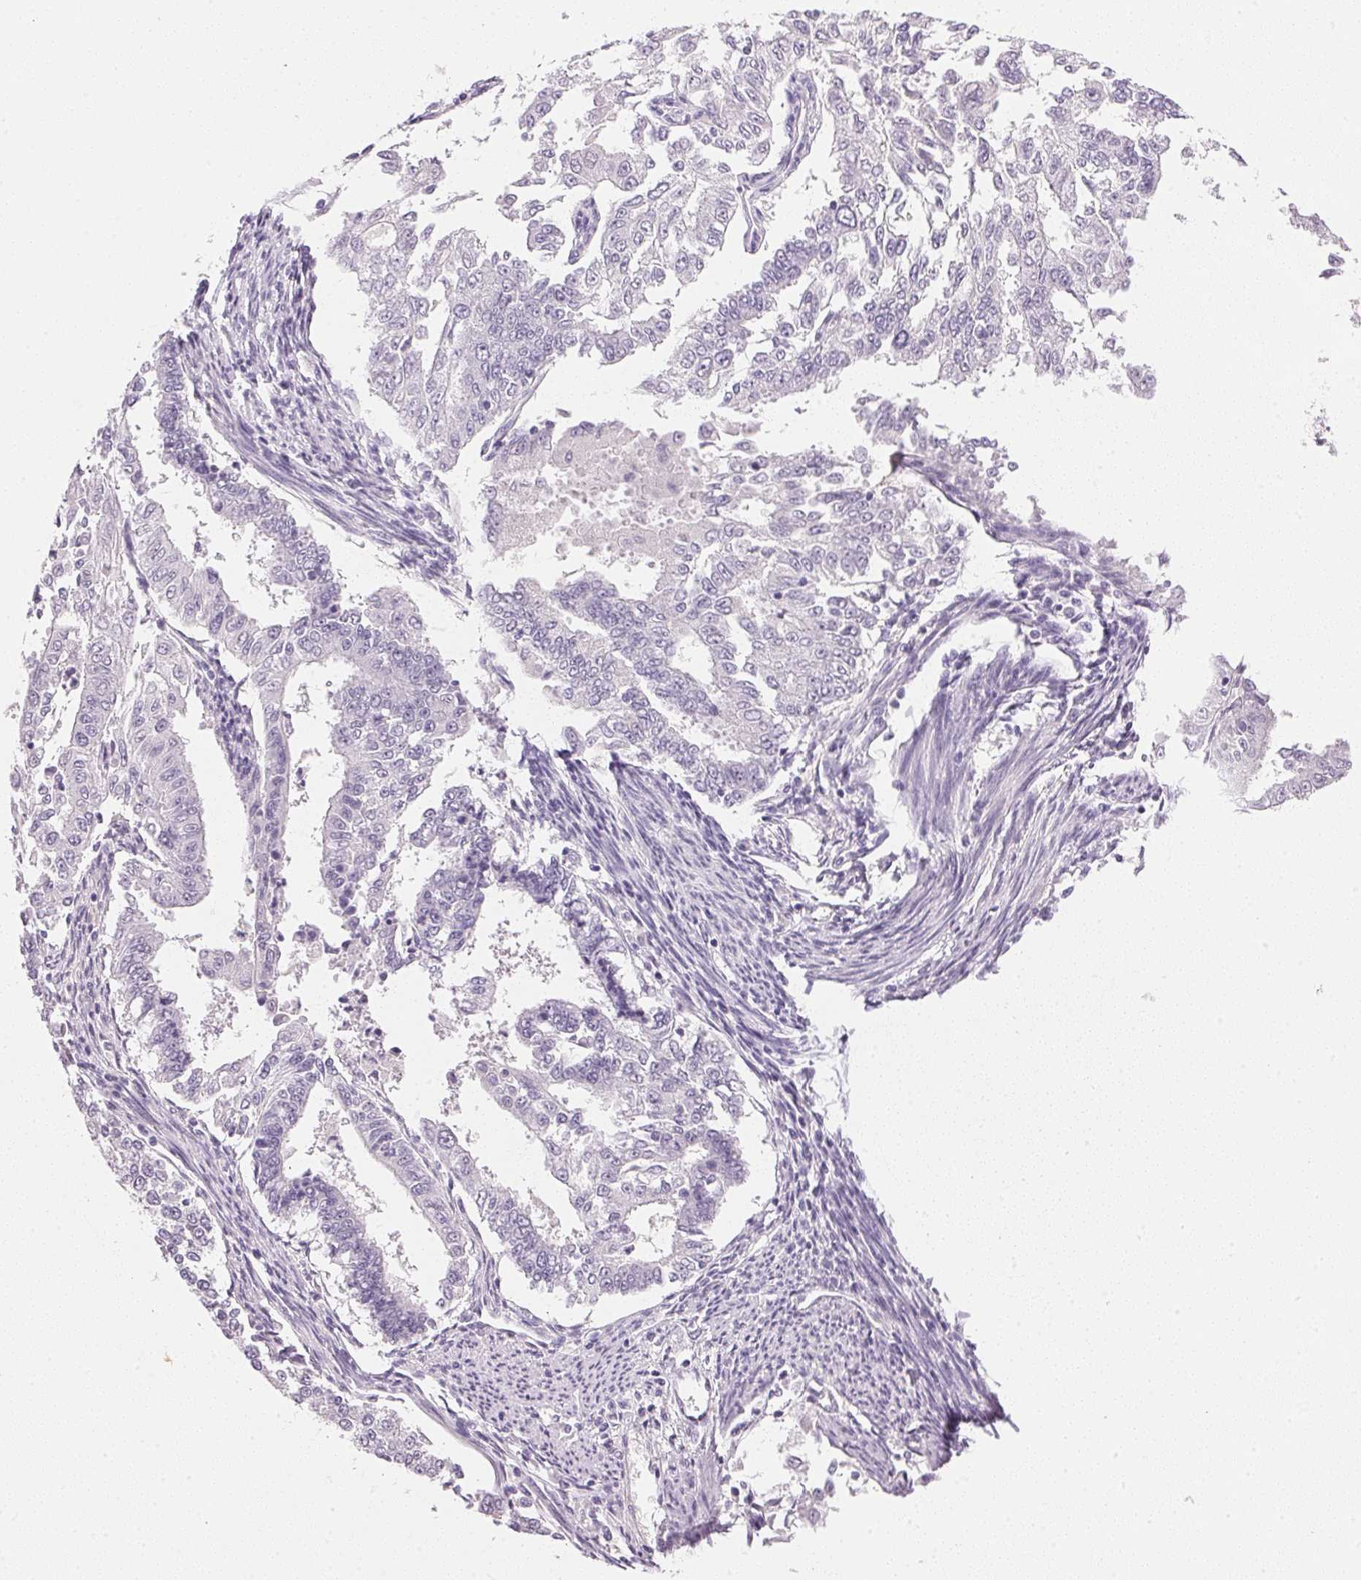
{"staining": {"intensity": "negative", "quantity": "none", "location": "none"}, "tissue": "endometrial cancer", "cell_type": "Tumor cells", "image_type": "cancer", "snomed": [{"axis": "morphology", "description": "Adenocarcinoma, NOS"}, {"axis": "topography", "description": "Uterus"}], "caption": "The image shows no staining of tumor cells in endometrial adenocarcinoma. (Stains: DAB (3,3'-diaminobenzidine) immunohistochemistry with hematoxylin counter stain, Microscopy: brightfield microscopy at high magnification).", "gene": "IGFBP1", "patient": {"sex": "female", "age": 59}}